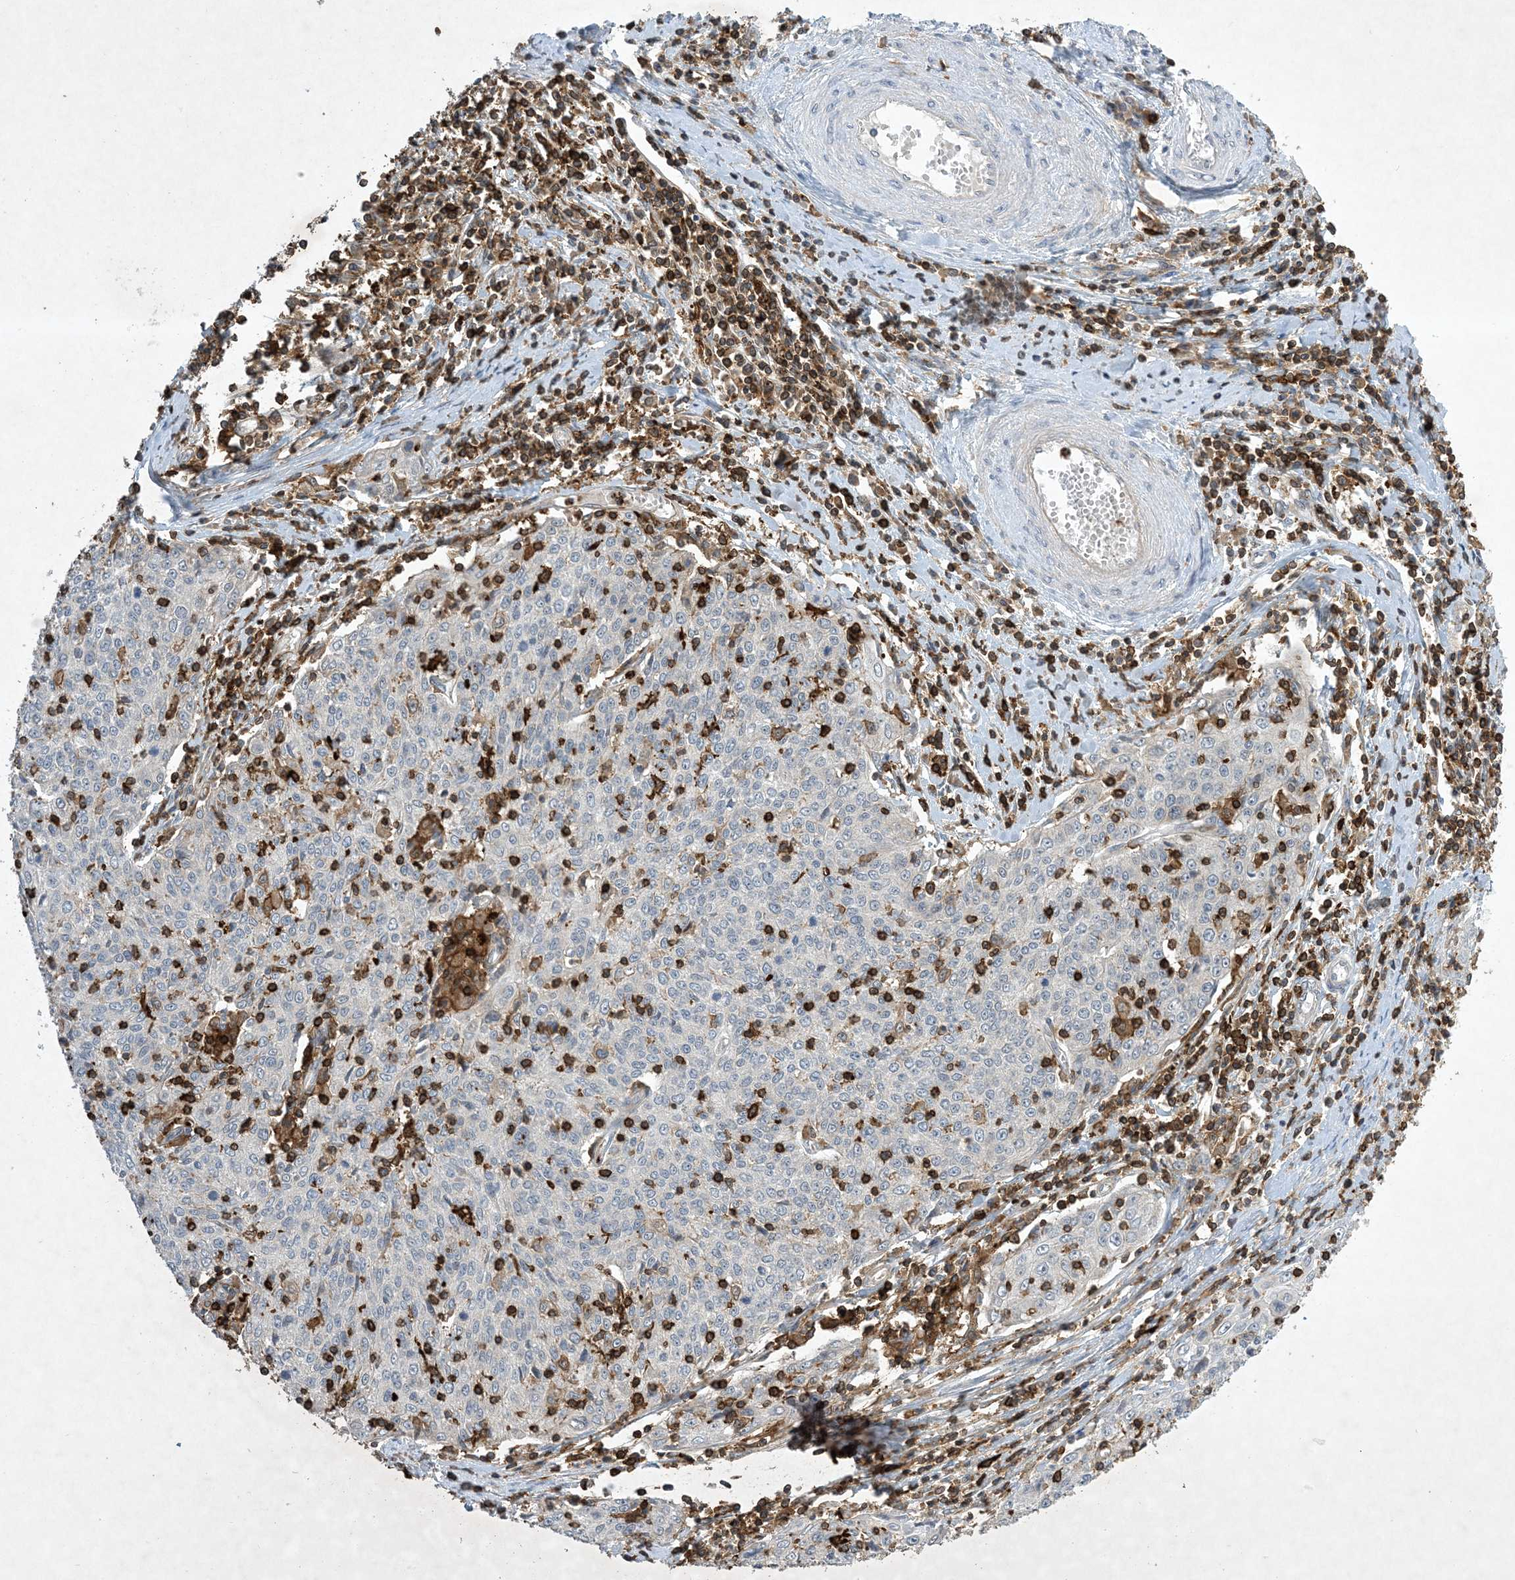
{"staining": {"intensity": "negative", "quantity": "none", "location": "none"}, "tissue": "cervical cancer", "cell_type": "Tumor cells", "image_type": "cancer", "snomed": [{"axis": "morphology", "description": "Squamous cell carcinoma, NOS"}, {"axis": "topography", "description": "Cervix"}], "caption": "Immunohistochemistry micrograph of human cervical cancer (squamous cell carcinoma) stained for a protein (brown), which displays no staining in tumor cells. Nuclei are stained in blue.", "gene": "AK9", "patient": {"sex": "female", "age": 48}}